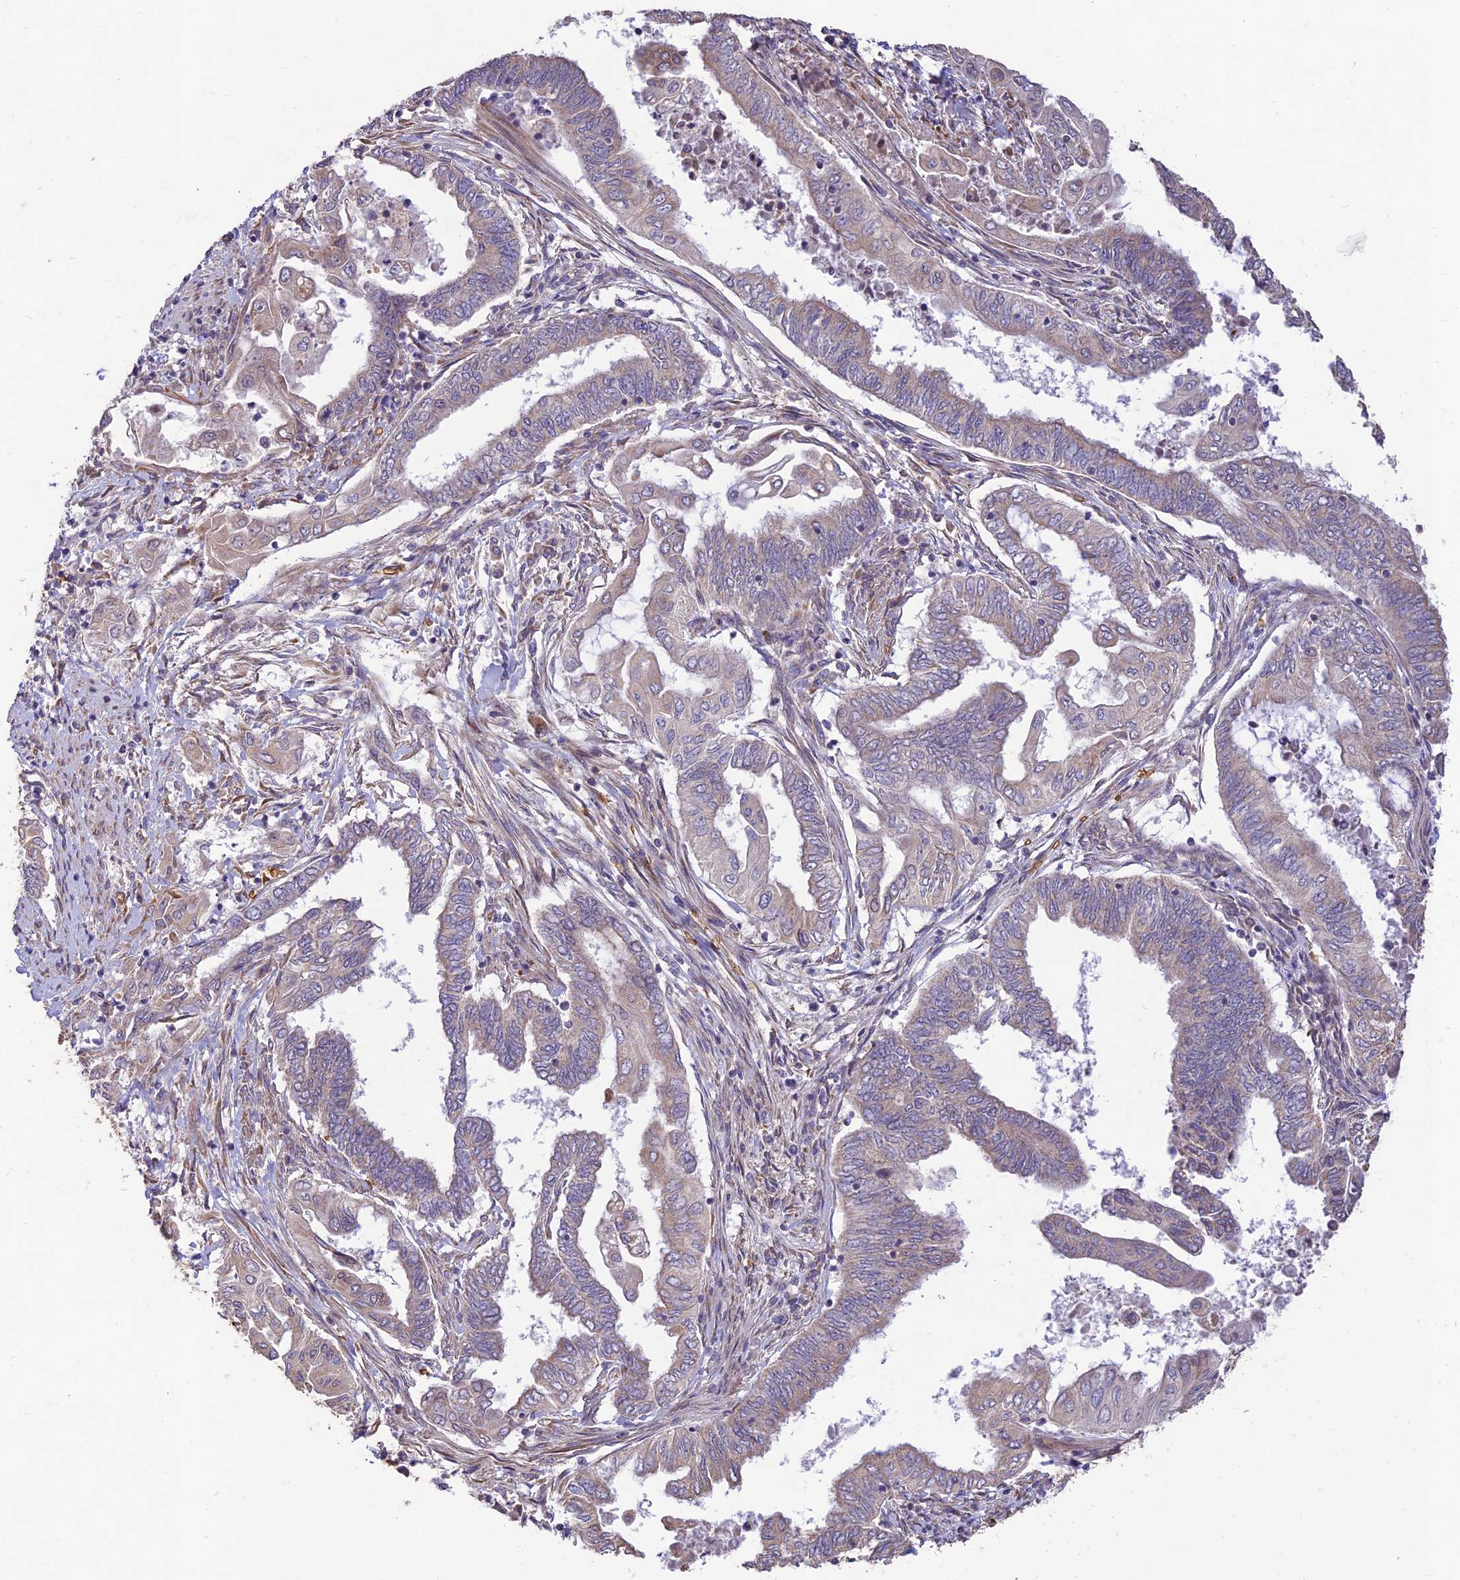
{"staining": {"intensity": "negative", "quantity": "none", "location": "none"}, "tissue": "endometrial cancer", "cell_type": "Tumor cells", "image_type": "cancer", "snomed": [{"axis": "morphology", "description": "Adenocarcinoma, NOS"}, {"axis": "topography", "description": "Uterus"}, {"axis": "topography", "description": "Endometrium"}], "caption": "Immunohistochemistry (IHC) image of human endometrial adenocarcinoma stained for a protein (brown), which reveals no positivity in tumor cells.", "gene": "PPP1R11", "patient": {"sex": "female", "age": 70}}